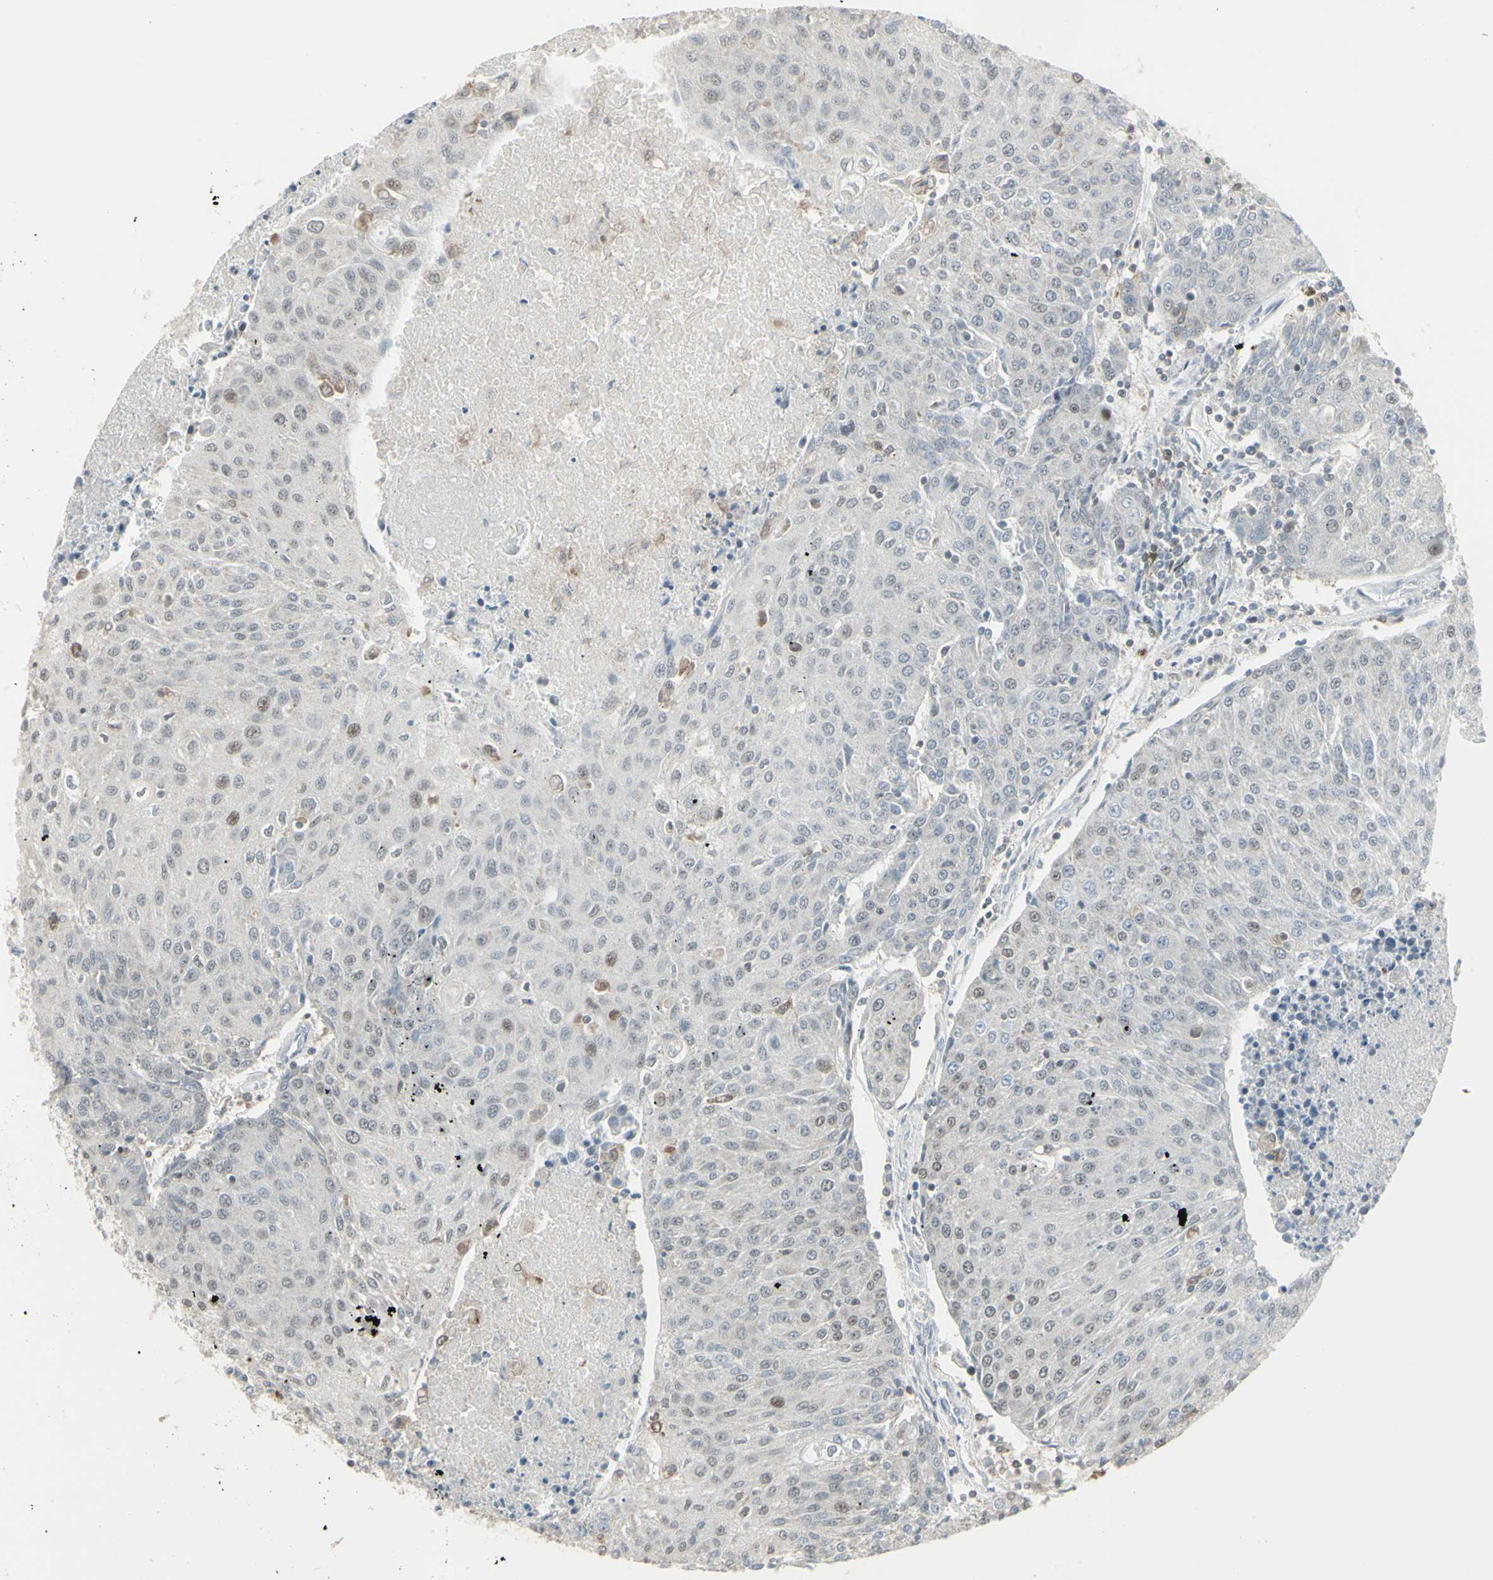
{"staining": {"intensity": "negative", "quantity": "none", "location": "none"}, "tissue": "urothelial cancer", "cell_type": "Tumor cells", "image_type": "cancer", "snomed": [{"axis": "morphology", "description": "Urothelial carcinoma, High grade"}, {"axis": "topography", "description": "Urinary bladder"}], "caption": "The histopathology image reveals no significant expression in tumor cells of urothelial cancer.", "gene": "SAMSN1", "patient": {"sex": "female", "age": 85}}